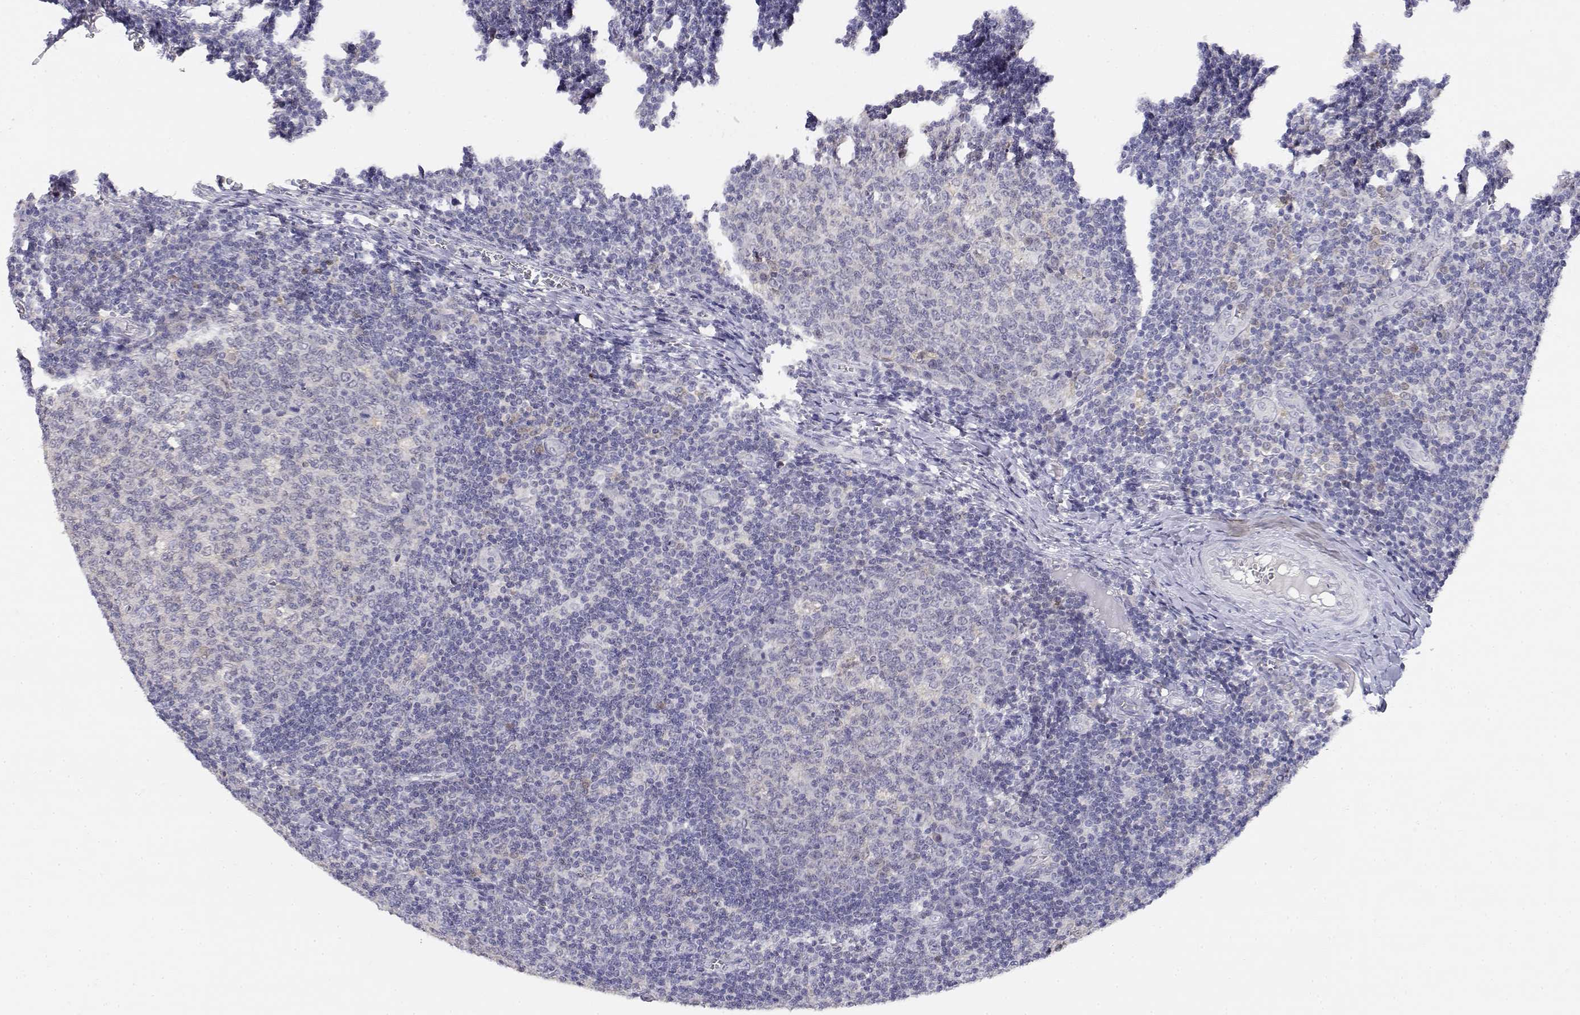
{"staining": {"intensity": "negative", "quantity": "none", "location": "none"}, "tissue": "tonsil", "cell_type": "Germinal center cells", "image_type": "normal", "snomed": [{"axis": "morphology", "description": "Normal tissue, NOS"}, {"axis": "topography", "description": "Tonsil"}], "caption": "The photomicrograph displays no significant staining in germinal center cells of tonsil.", "gene": "ADA", "patient": {"sex": "female", "age": 13}}